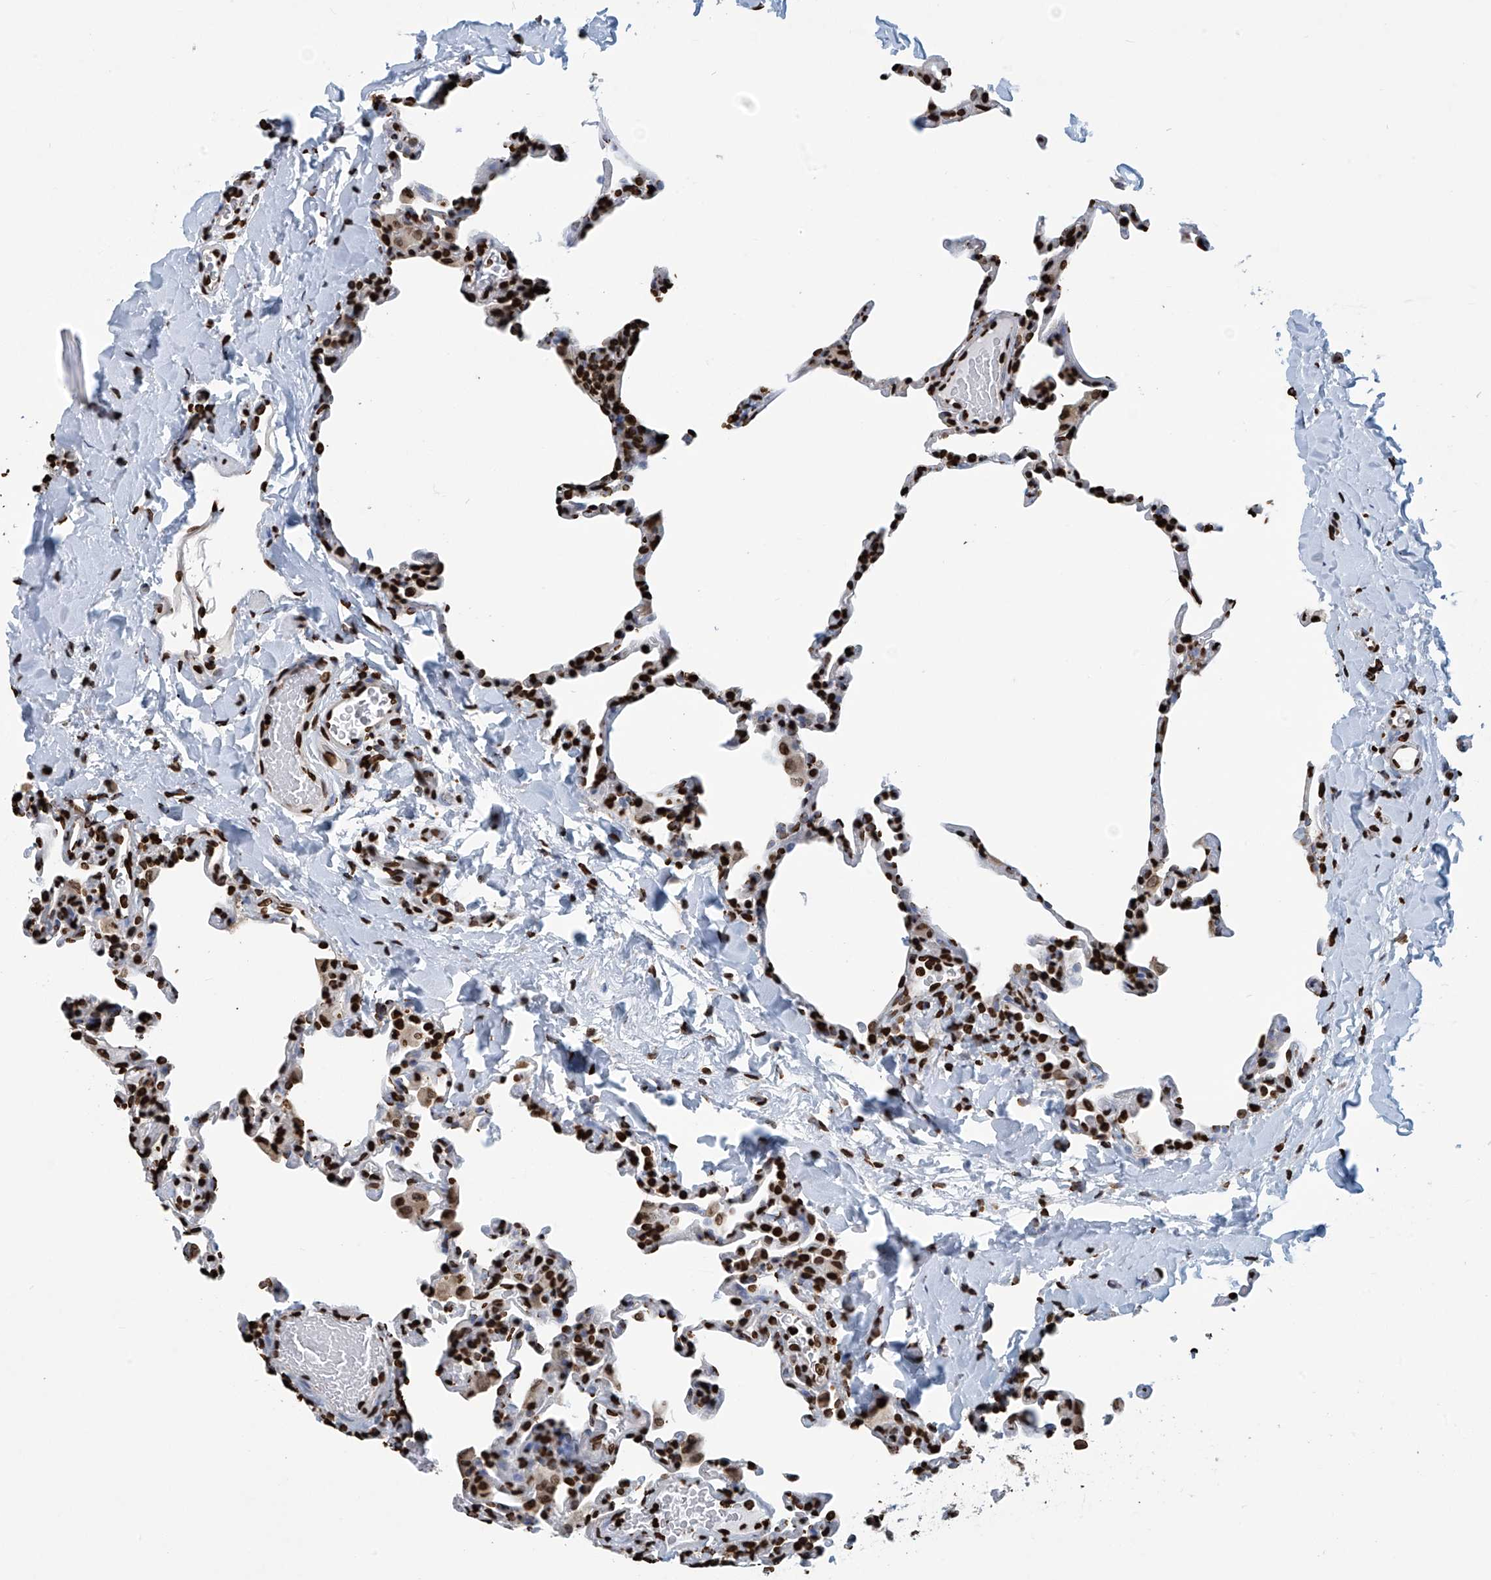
{"staining": {"intensity": "strong", "quantity": ">75%", "location": "nuclear"}, "tissue": "lung", "cell_type": "Alveolar cells", "image_type": "normal", "snomed": [{"axis": "morphology", "description": "Normal tissue, NOS"}, {"axis": "topography", "description": "Lung"}], "caption": "A brown stain shows strong nuclear positivity of a protein in alveolar cells of normal lung. Immunohistochemistry (ihc) stains the protein in brown and the nuclei are stained blue.", "gene": "DPPA2", "patient": {"sex": "male", "age": 20}}